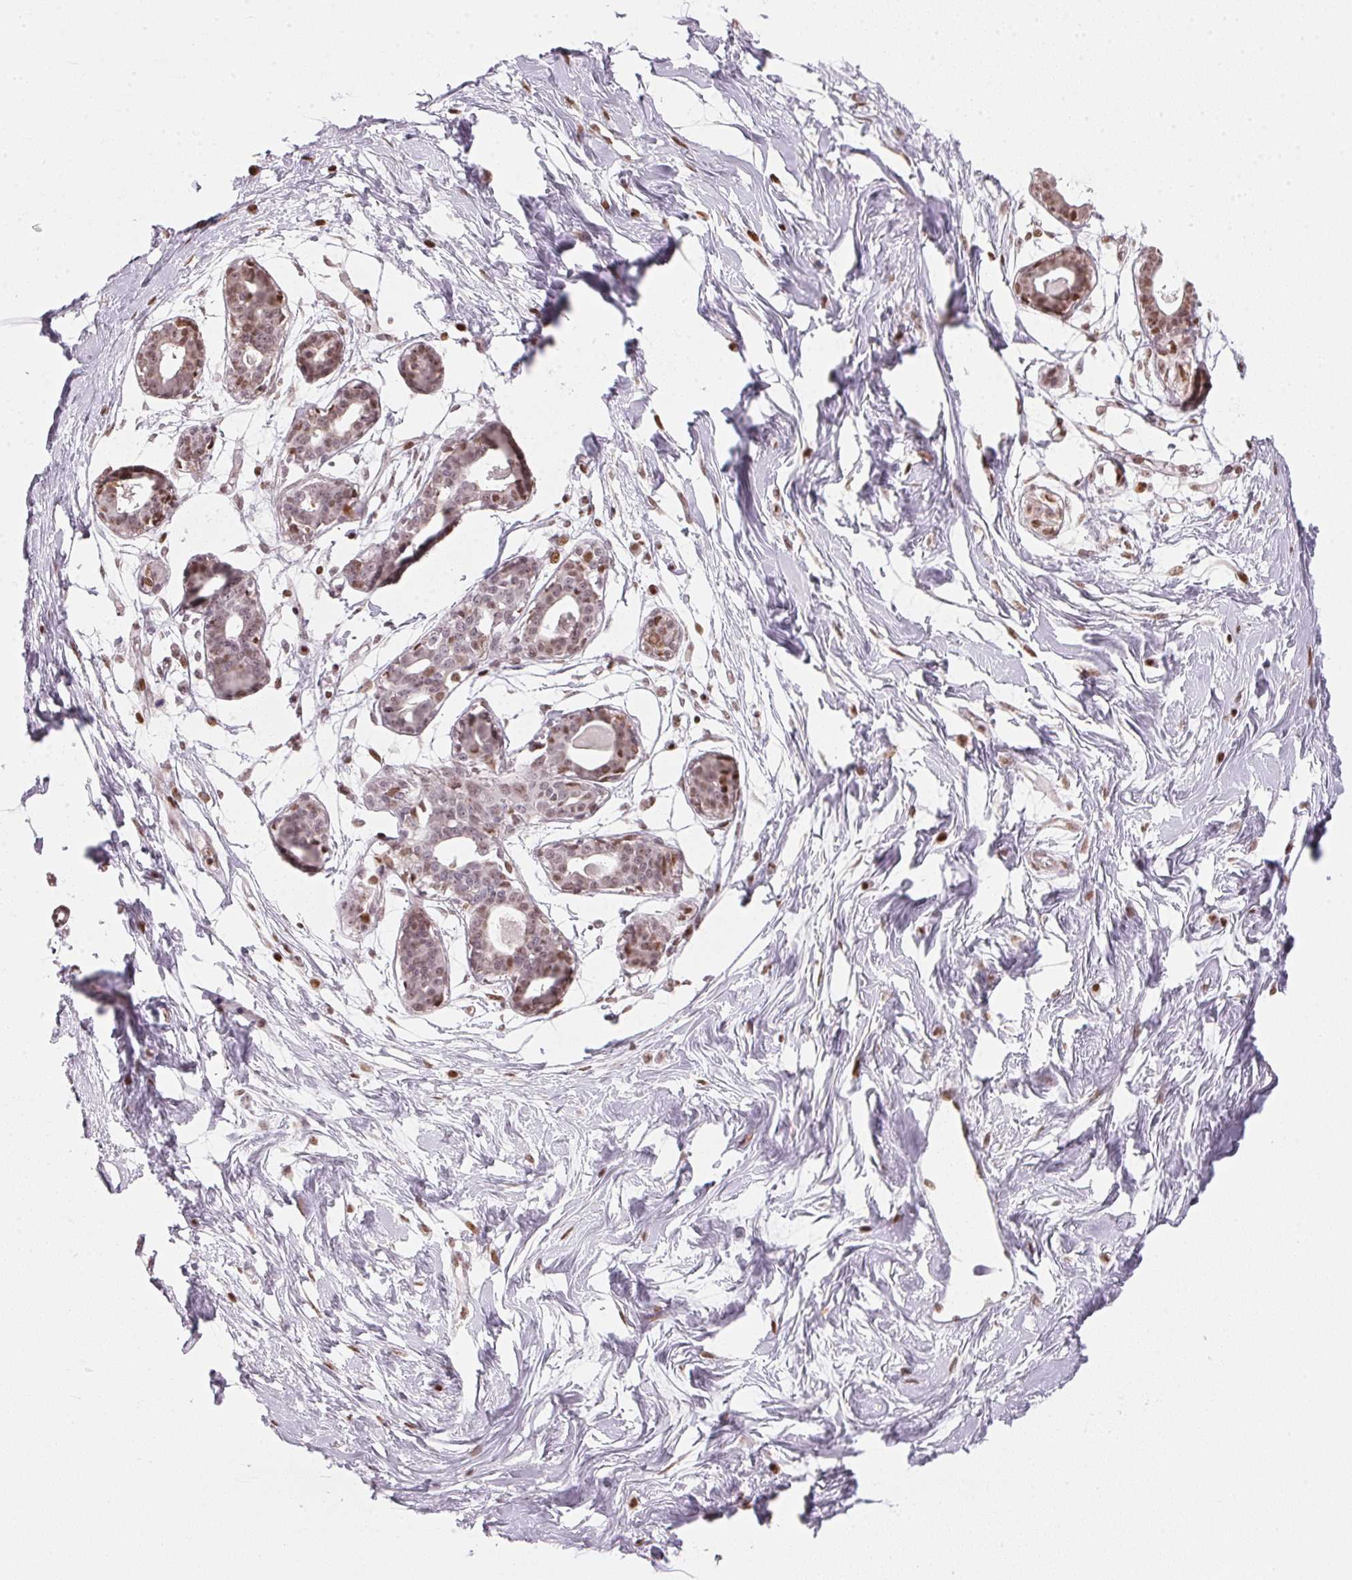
{"staining": {"intensity": "negative", "quantity": "none", "location": "none"}, "tissue": "breast", "cell_type": "Adipocytes", "image_type": "normal", "snomed": [{"axis": "morphology", "description": "Normal tissue, NOS"}, {"axis": "topography", "description": "Breast"}], "caption": "Protein analysis of unremarkable breast reveals no significant expression in adipocytes. The staining was performed using DAB (3,3'-diaminobenzidine) to visualize the protein expression in brown, while the nuclei were stained in blue with hematoxylin (Magnification: 20x).", "gene": "KAT6A", "patient": {"sex": "female", "age": 45}}